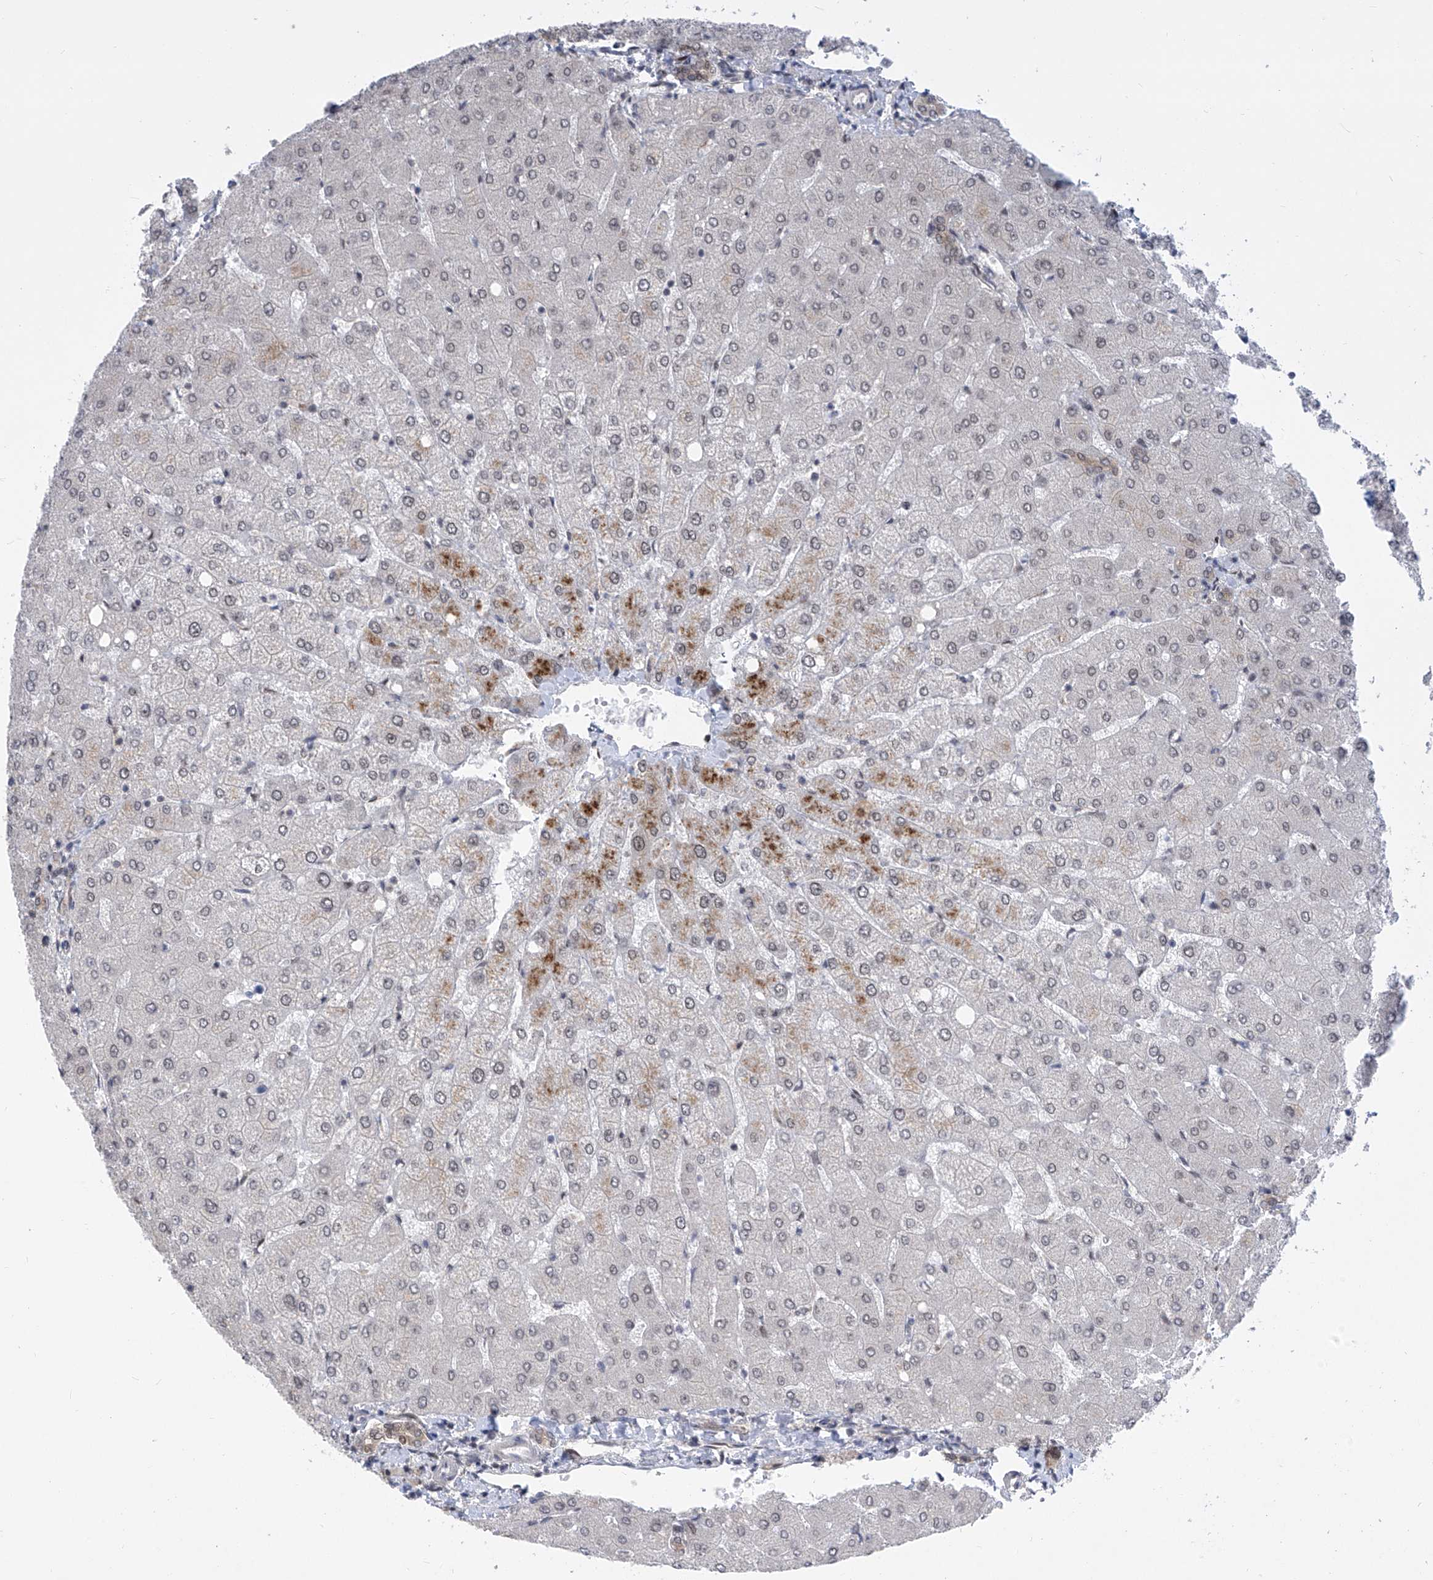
{"staining": {"intensity": "weak", "quantity": "25%-75%", "location": "cytoplasmic/membranous"}, "tissue": "liver", "cell_type": "Cholangiocytes", "image_type": "normal", "snomed": [{"axis": "morphology", "description": "Normal tissue, NOS"}, {"axis": "topography", "description": "Liver"}], "caption": "An image of liver stained for a protein exhibits weak cytoplasmic/membranous brown staining in cholangiocytes. (DAB = brown stain, brightfield microscopy at high magnification).", "gene": "CETN1", "patient": {"sex": "female", "age": 54}}